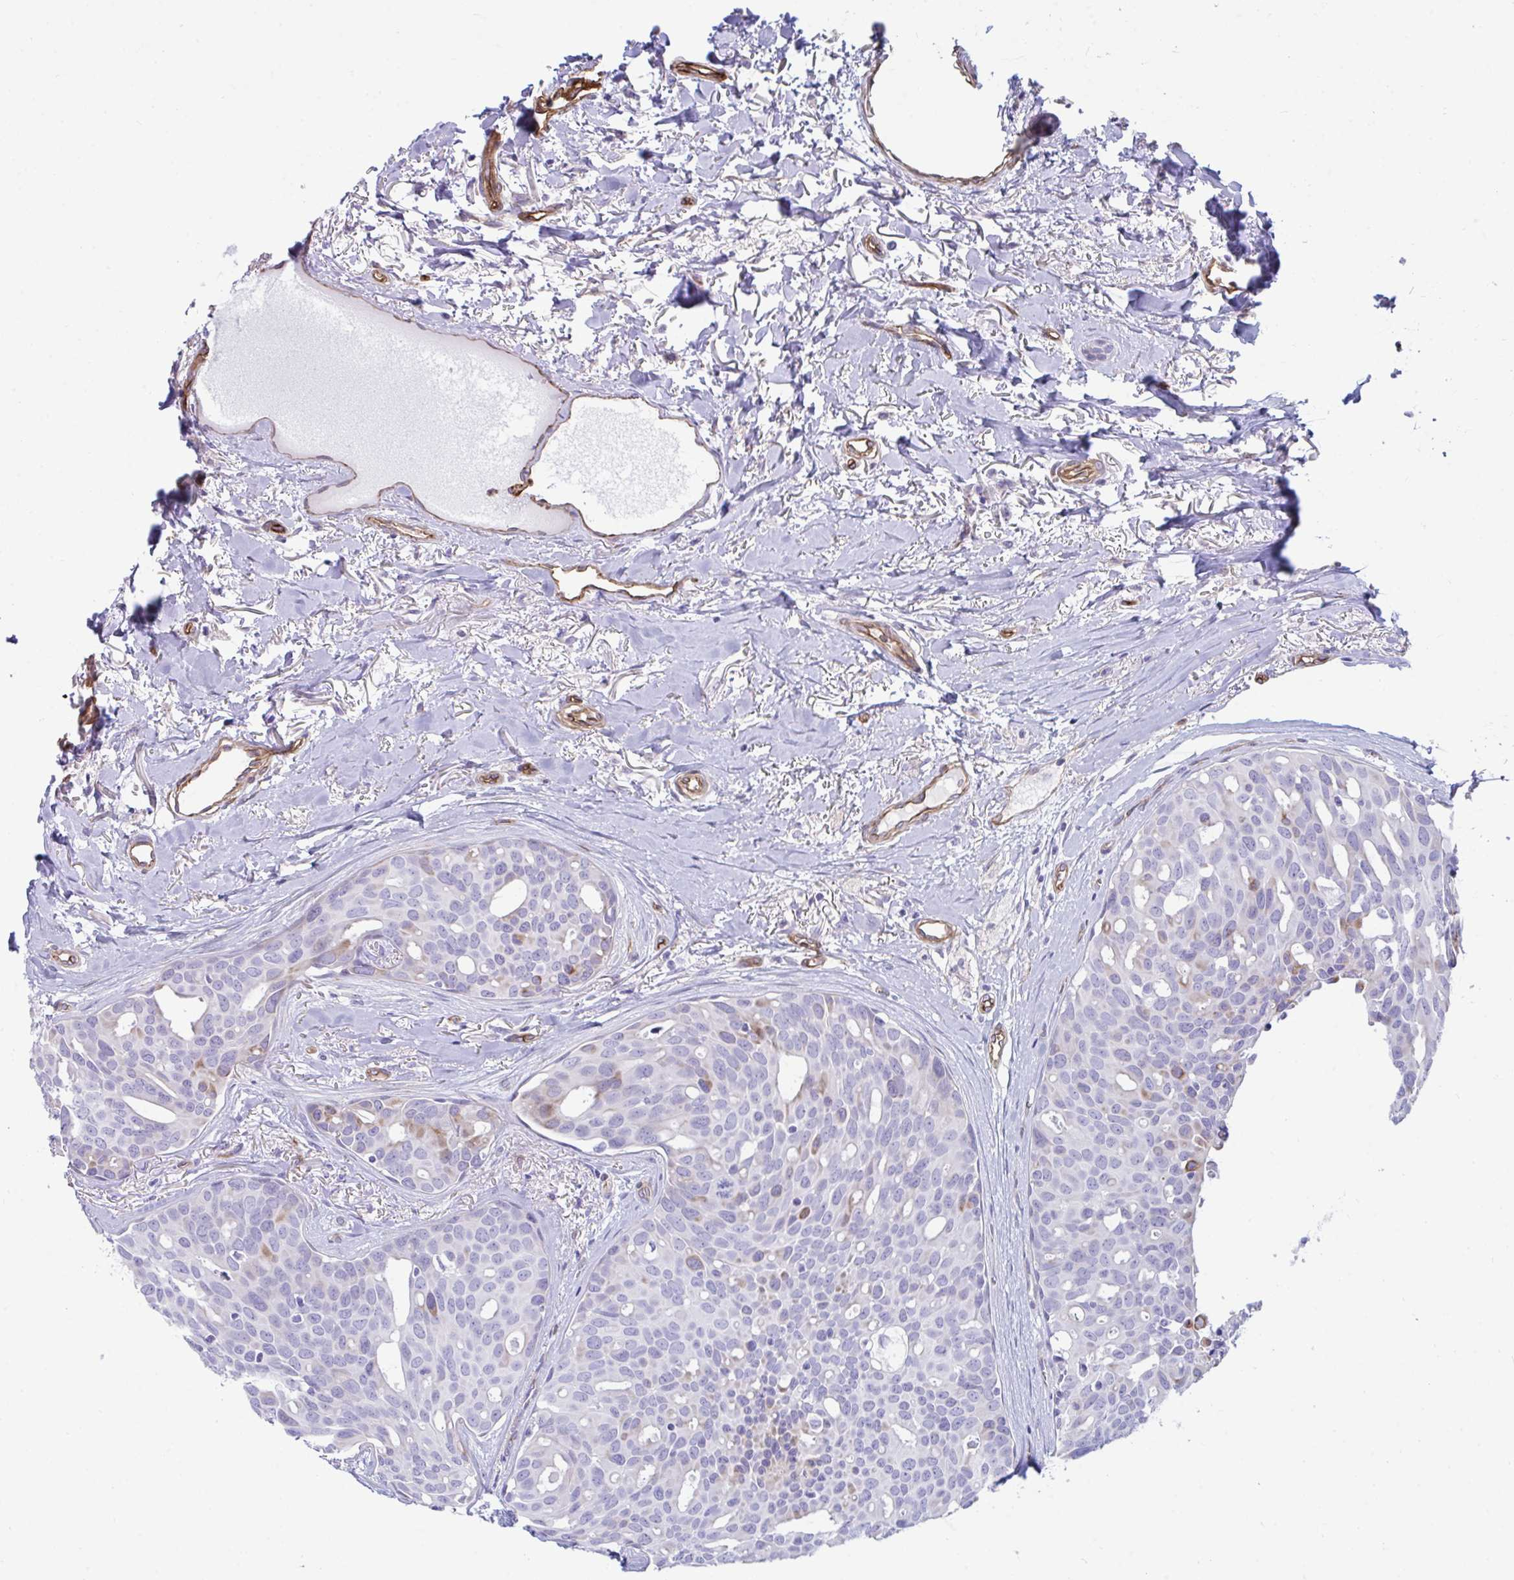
{"staining": {"intensity": "moderate", "quantity": "<25%", "location": "cytoplasmic/membranous"}, "tissue": "breast cancer", "cell_type": "Tumor cells", "image_type": "cancer", "snomed": [{"axis": "morphology", "description": "Duct carcinoma"}, {"axis": "topography", "description": "Breast"}], "caption": "IHC micrograph of human breast cancer (intraductal carcinoma) stained for a protein (brown), which demonstrates low levels of moderate cytoplasmic/membranous staining in about <25% of tumor cells.", "gene": "UBL3", "patient": {"sex": "female", "age": 54}}